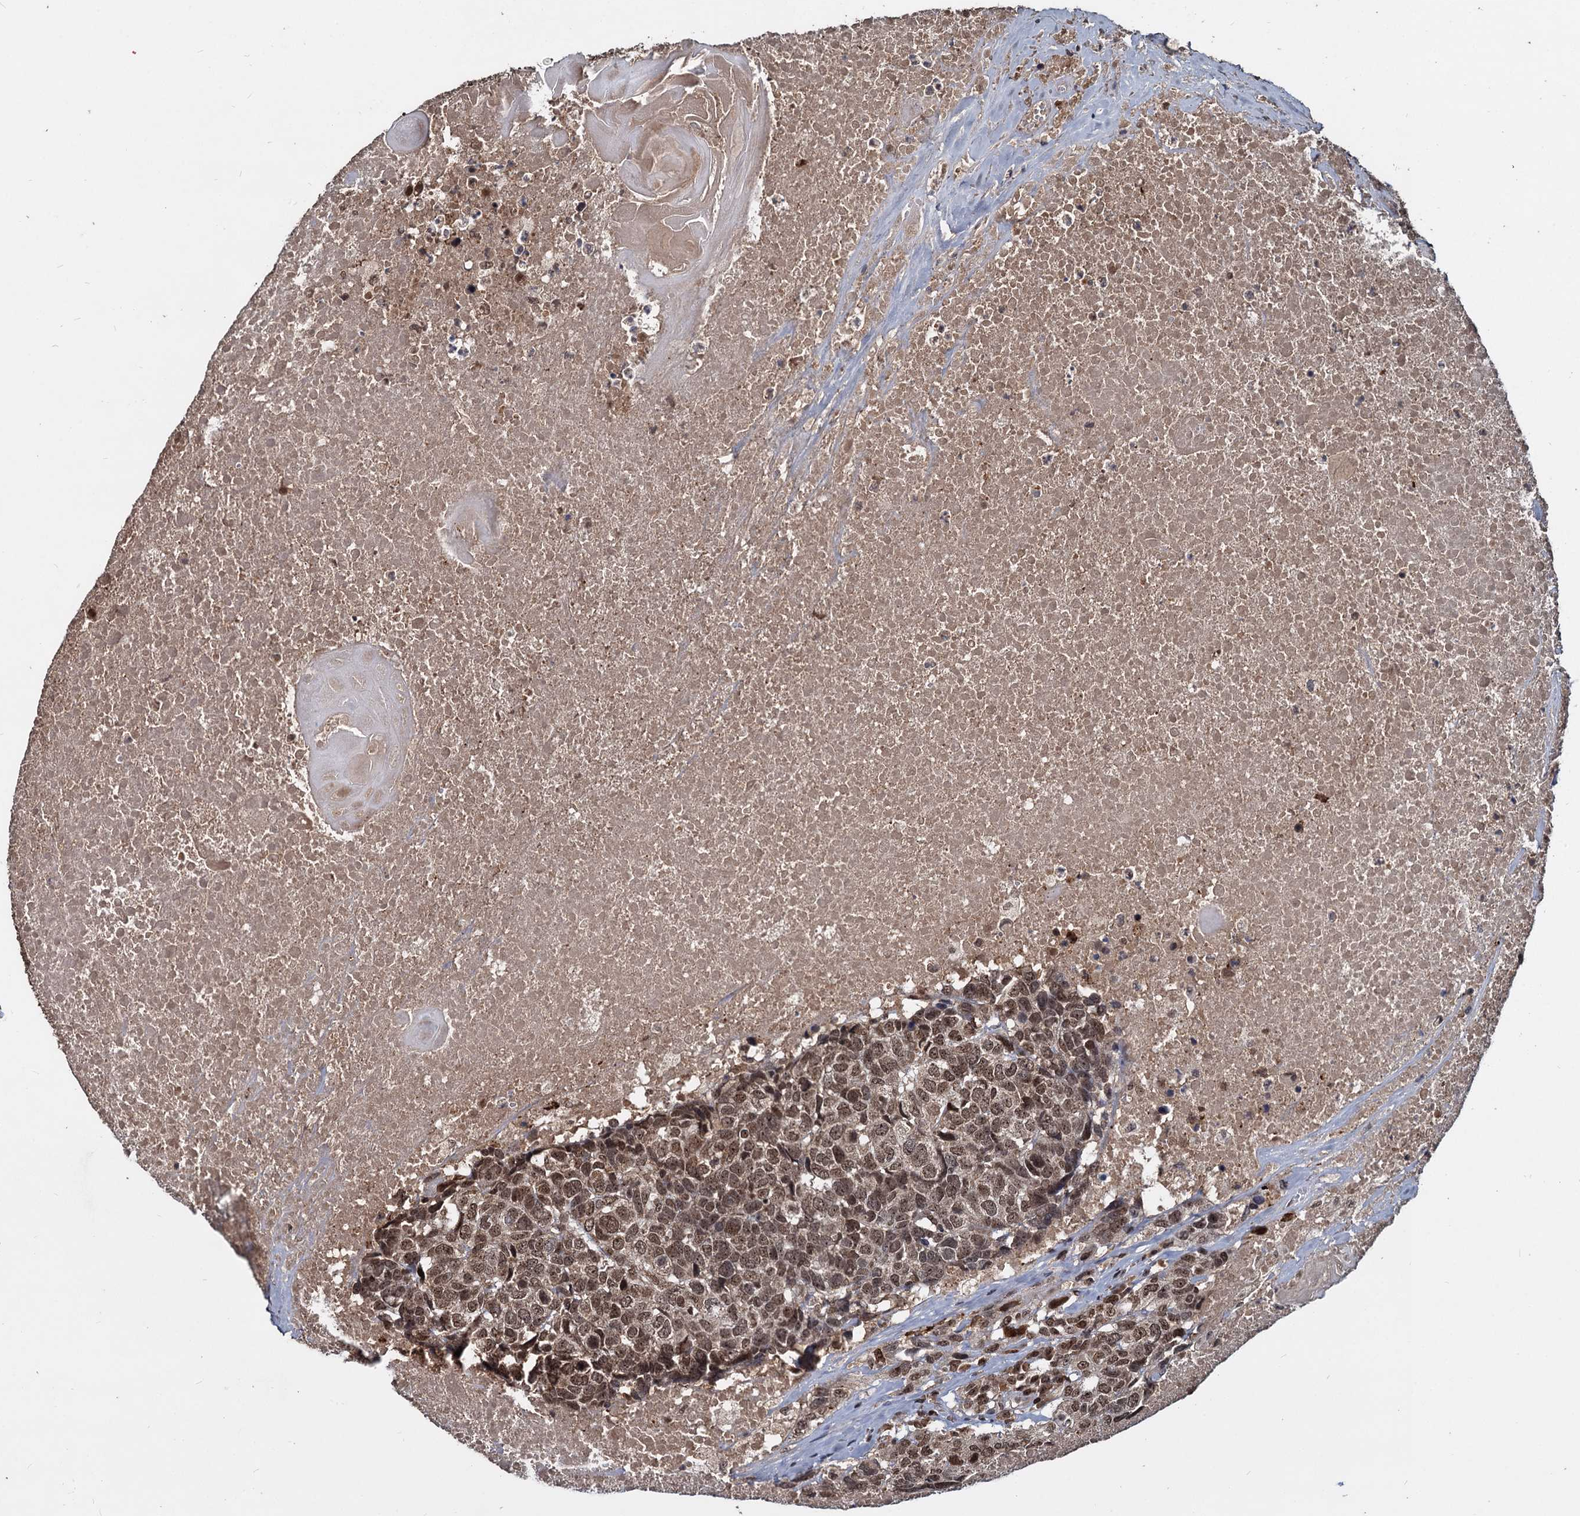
{"staining": {"intensity": "moderate", "quantity": ">75%", "location": "nuclear"}, "tissue": "head and neck cancer", "cell_type": "Tumor cells", "image_type": "cancer", "snomed": [{"axis": "morphology", "description": "Squamous cell carcinoma, NOS"}, {"axis": "topography", "description": "Head-Neck"}], "caption": "IHC histopathology image of neoplastic tissue: head and neck cancer stained using IHC demonstrates medium levels of moderate protein expression localized specifically in the nuclear of tumor cells, appearing as a nuclear brown color.", "gene": "FAM216B", "patient": {"sex": "male", "age": 66}}